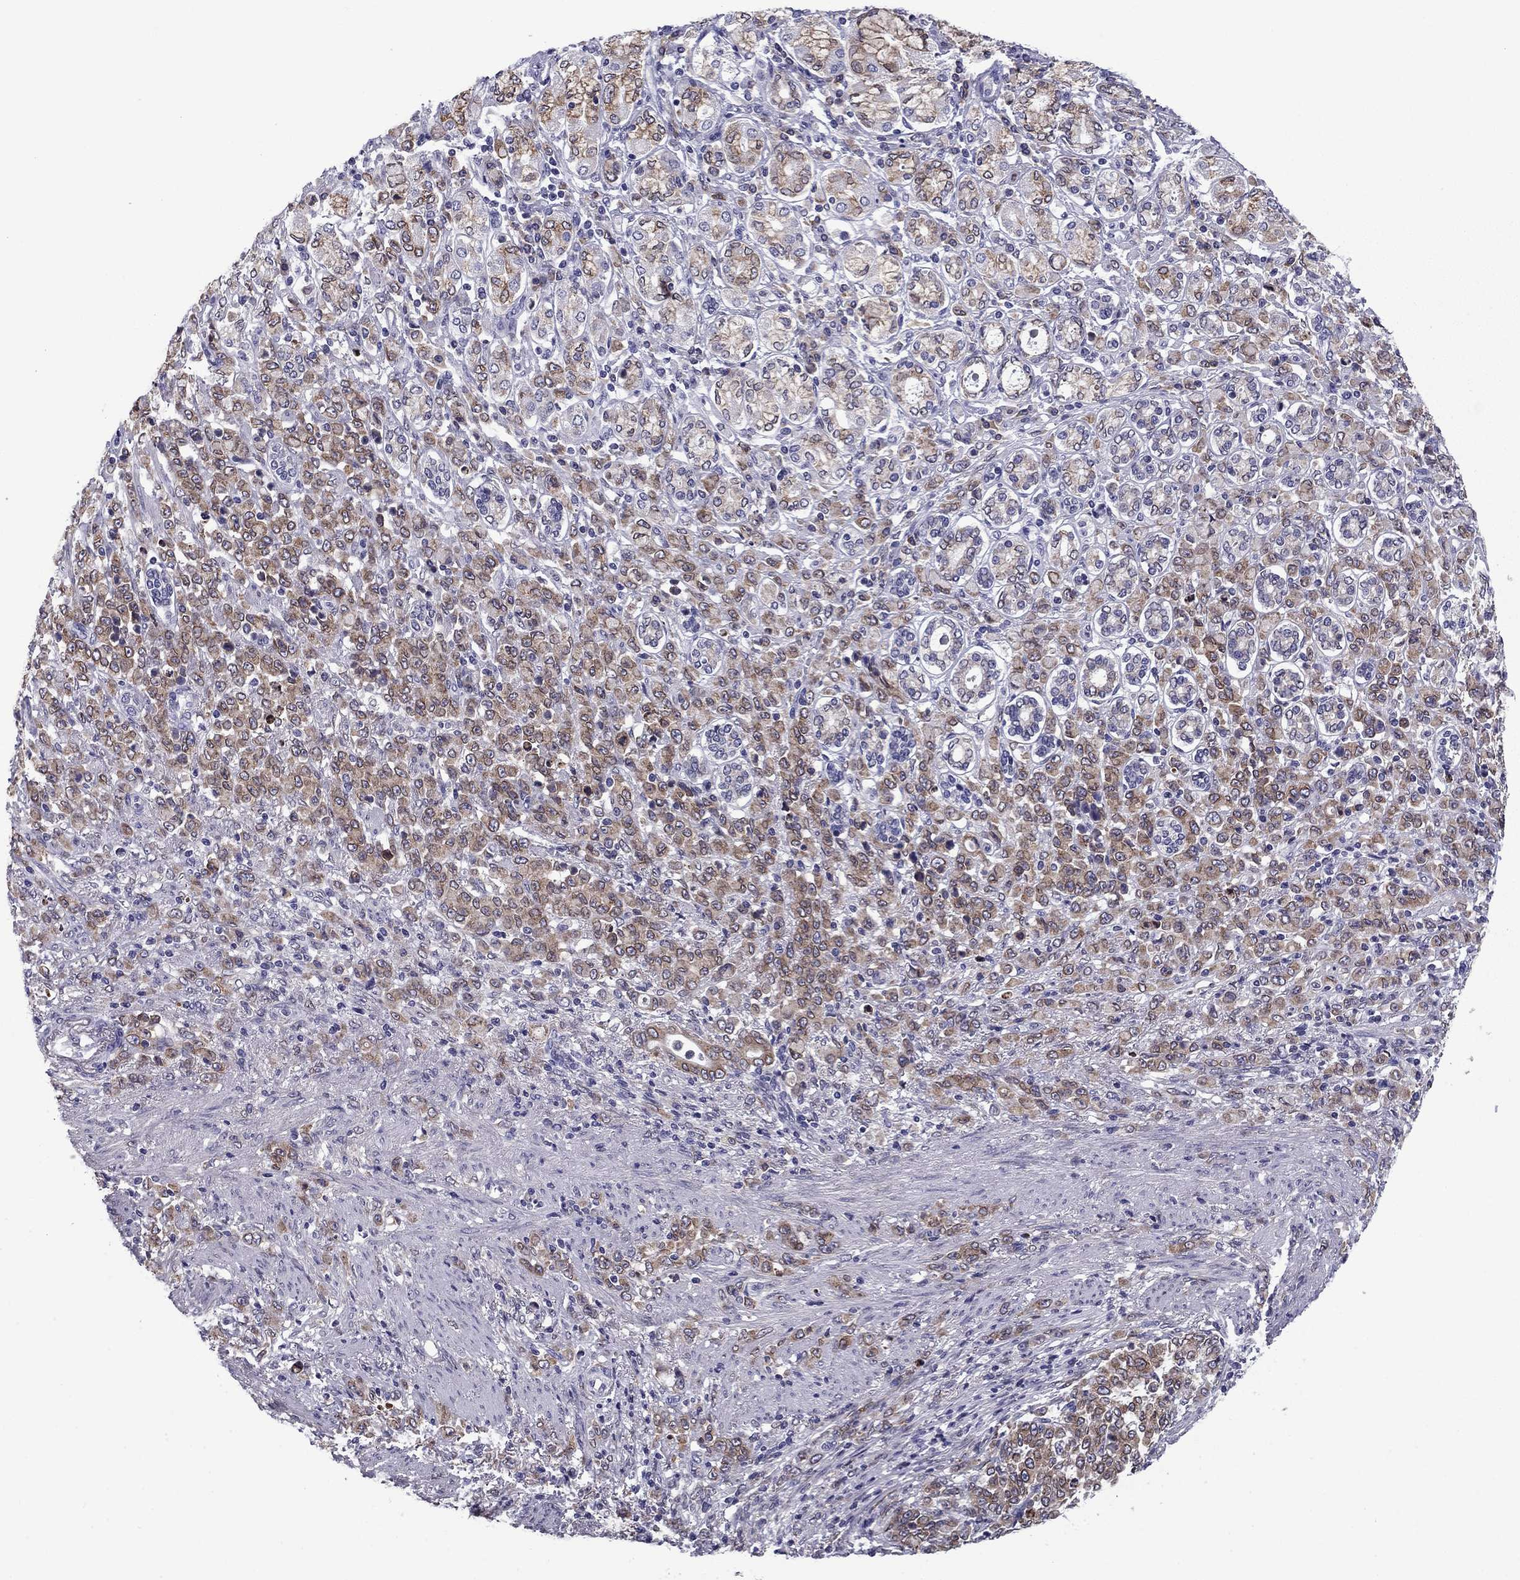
{"staining": {"intensity": "moderate", "quantity": "25%-75%", "location": "cytoplasmic/membranous"}, "tissue": "stomach cancer", "cell_type": "Tumor cells", "image_type": "cancer", "snomed": [{"axis": "morphology", "description": "Normal tissue, NOS"}, {"axis": "morphology", "description": "Adenocarcinoma, NOS"}, {"axis": "topography", "description": "Stomach"}], "caption": "Immunohistochemical staining of human adenocarcinoma (stomach) shows moderate cytoplasmic/membranous protein positivity in about 25%-75% of tumor cells. (IHC, brightfield microscopy, high magnification).", "gene": "TMED3", "patient": {"sex": "female", "age": 79}}